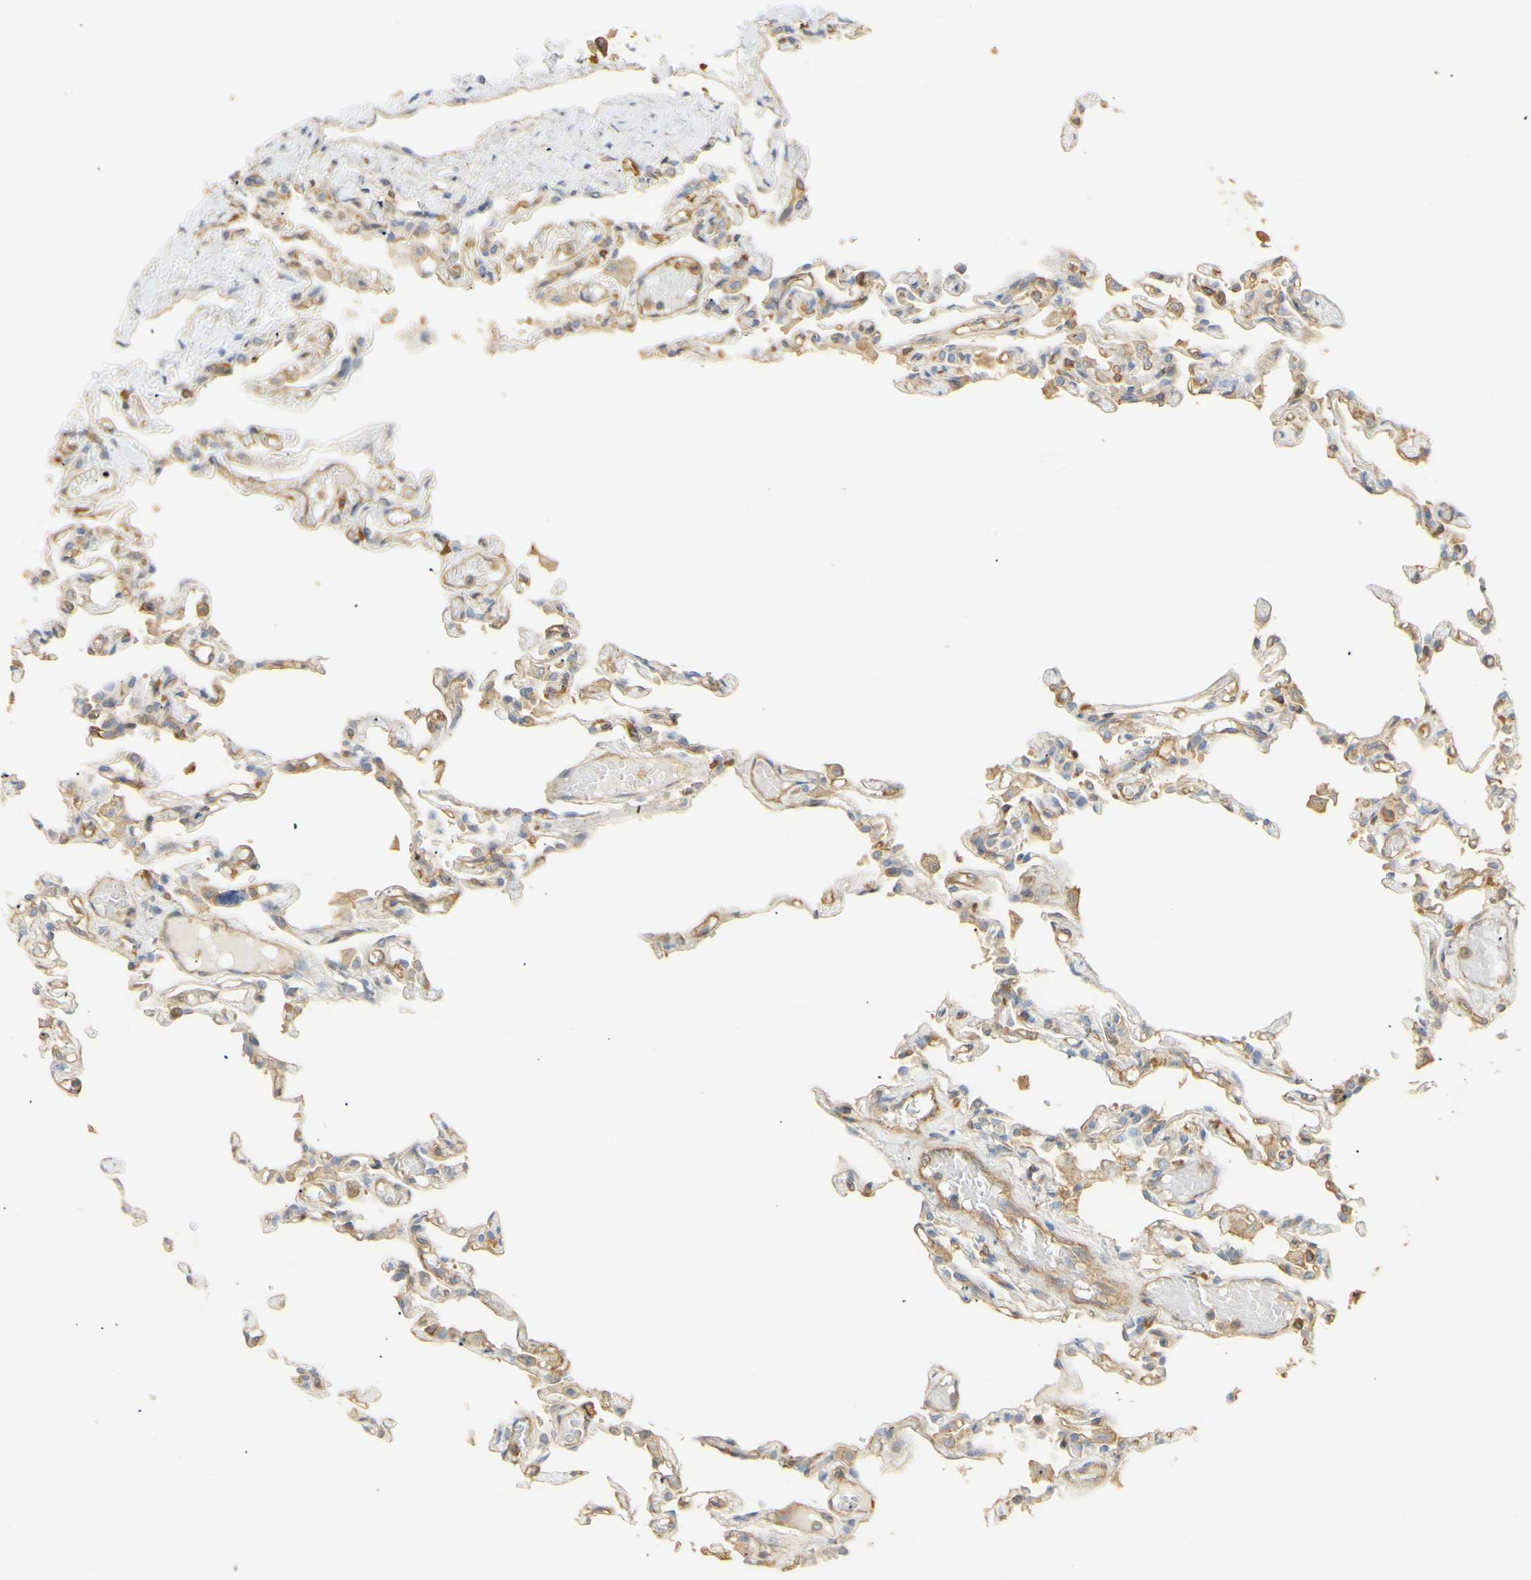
{"staining": {"intensity": "moderate", "quantity": "25%-75%", "location": "cytoplasmic/membranous"}, "tissue": "lung", "cell_type": "Alveolar cells", "image_type": "normal", "snomed": [{"axis": "morphology", "description": "Normal tissue, NOS"}, {"axis": "topography", "description": "Lung"}], "caption": "Immunohistochemical staining of normal lung shows 25%-75% levels of moderate cytoplasmic/membranous protein positivity in approximately 25%-75% of alveolar cells. The staining was performed using DAB to visualize the protein expression in brown, while the nuclei were stained in blue with hematoxylin (Magnification: 20x).", "gene": "KCNE4", "patient": {"sex": "male", "age": 21}}